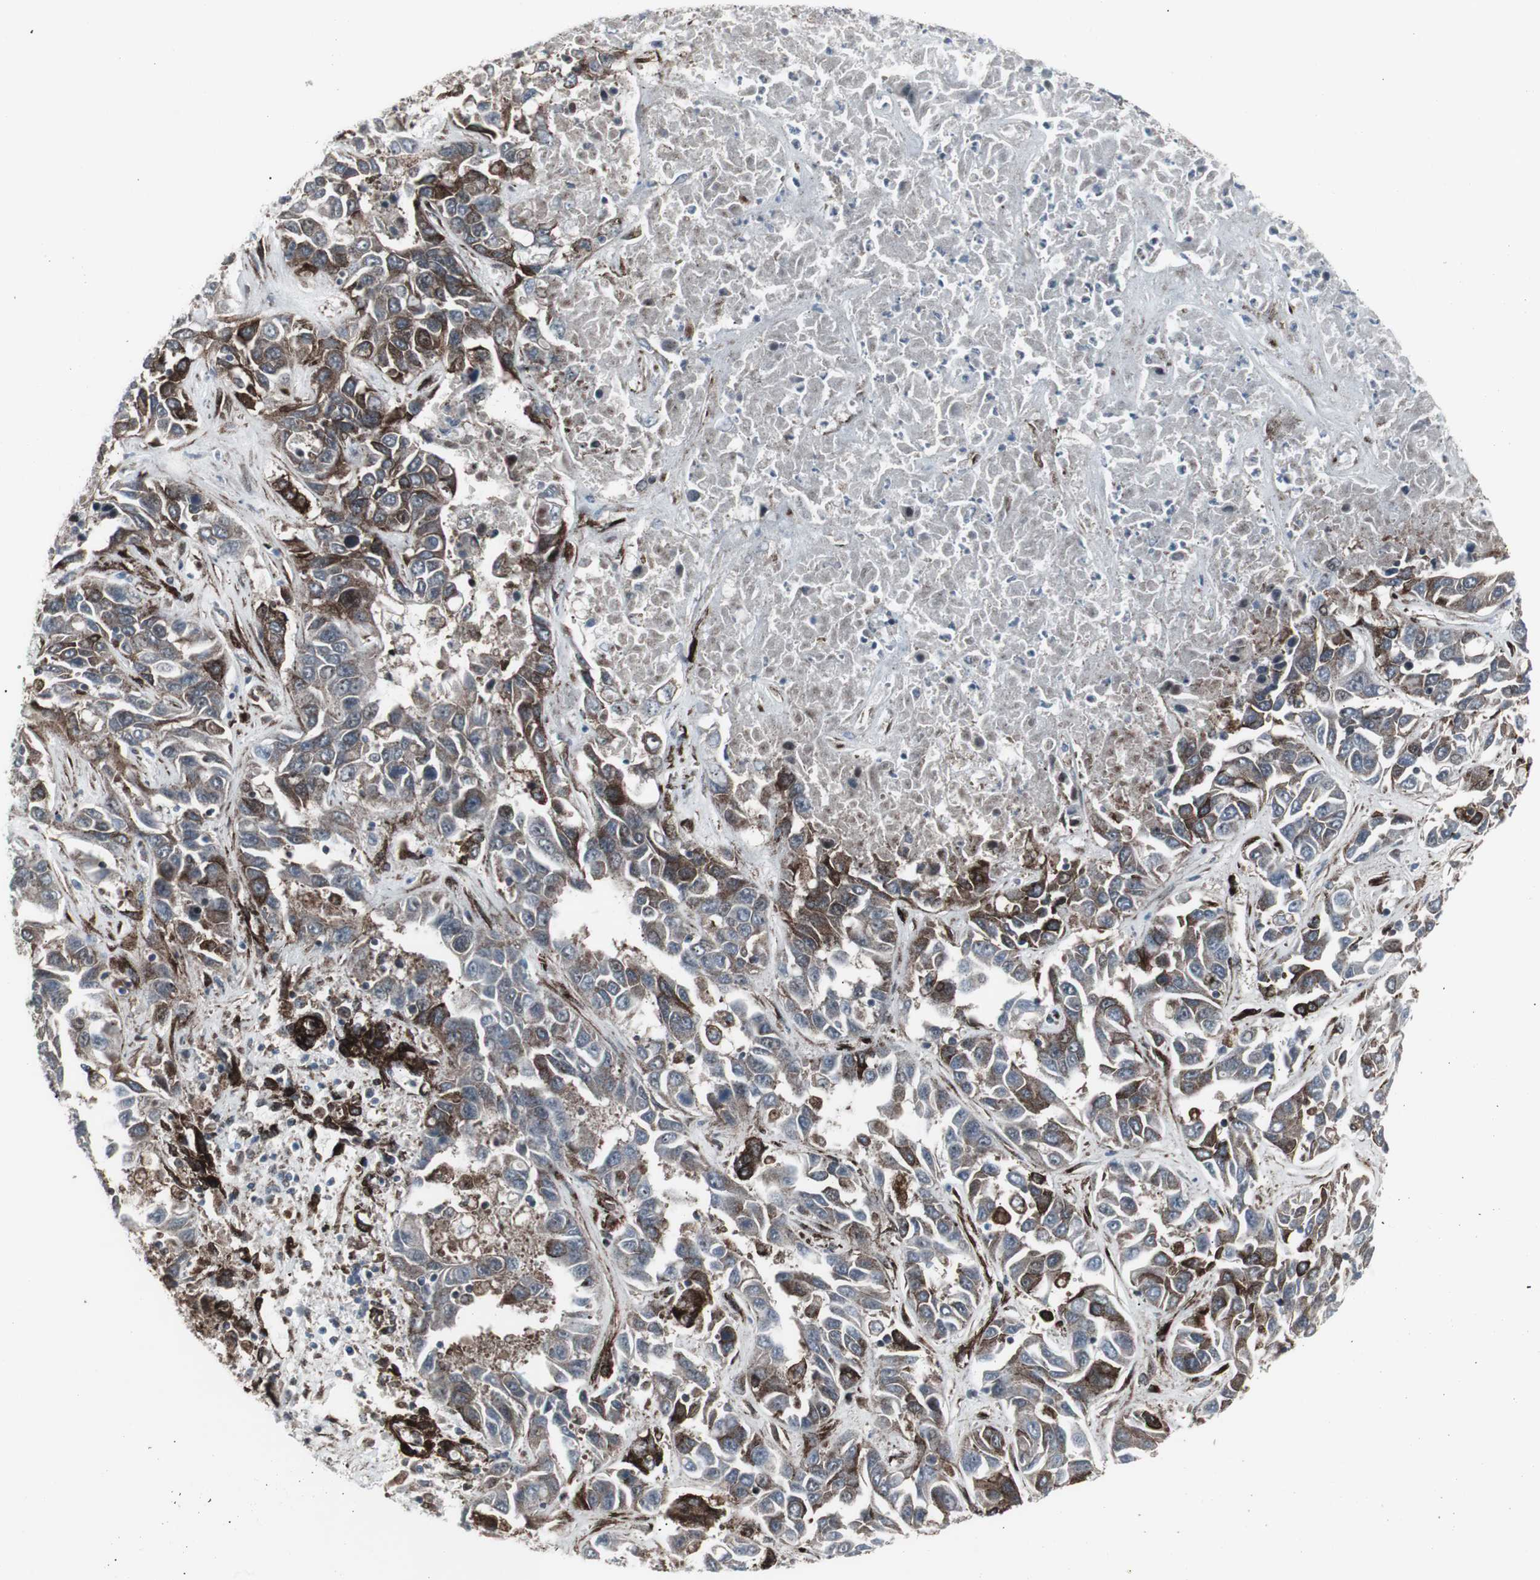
{"staining": {"intensity": "moderate", "quantity": "25%-75%", "location": "cytoplasmic/membranous"}, "tissue": "liver cancer", "cell_type": "Tumor cells", "image_type": "cancer", "snomed": [{"axis": "morphology", "description": "Cholangiocarcinoma"}, {"axis": "topography", "description": "Liver"}], "caption": "Cholangiocarcinoma (liver) stained with a protein marker exhibits moderate staining in tumor cells.", "gene": "PDGFA", "patient": {"sex": "female", "age": 52}}